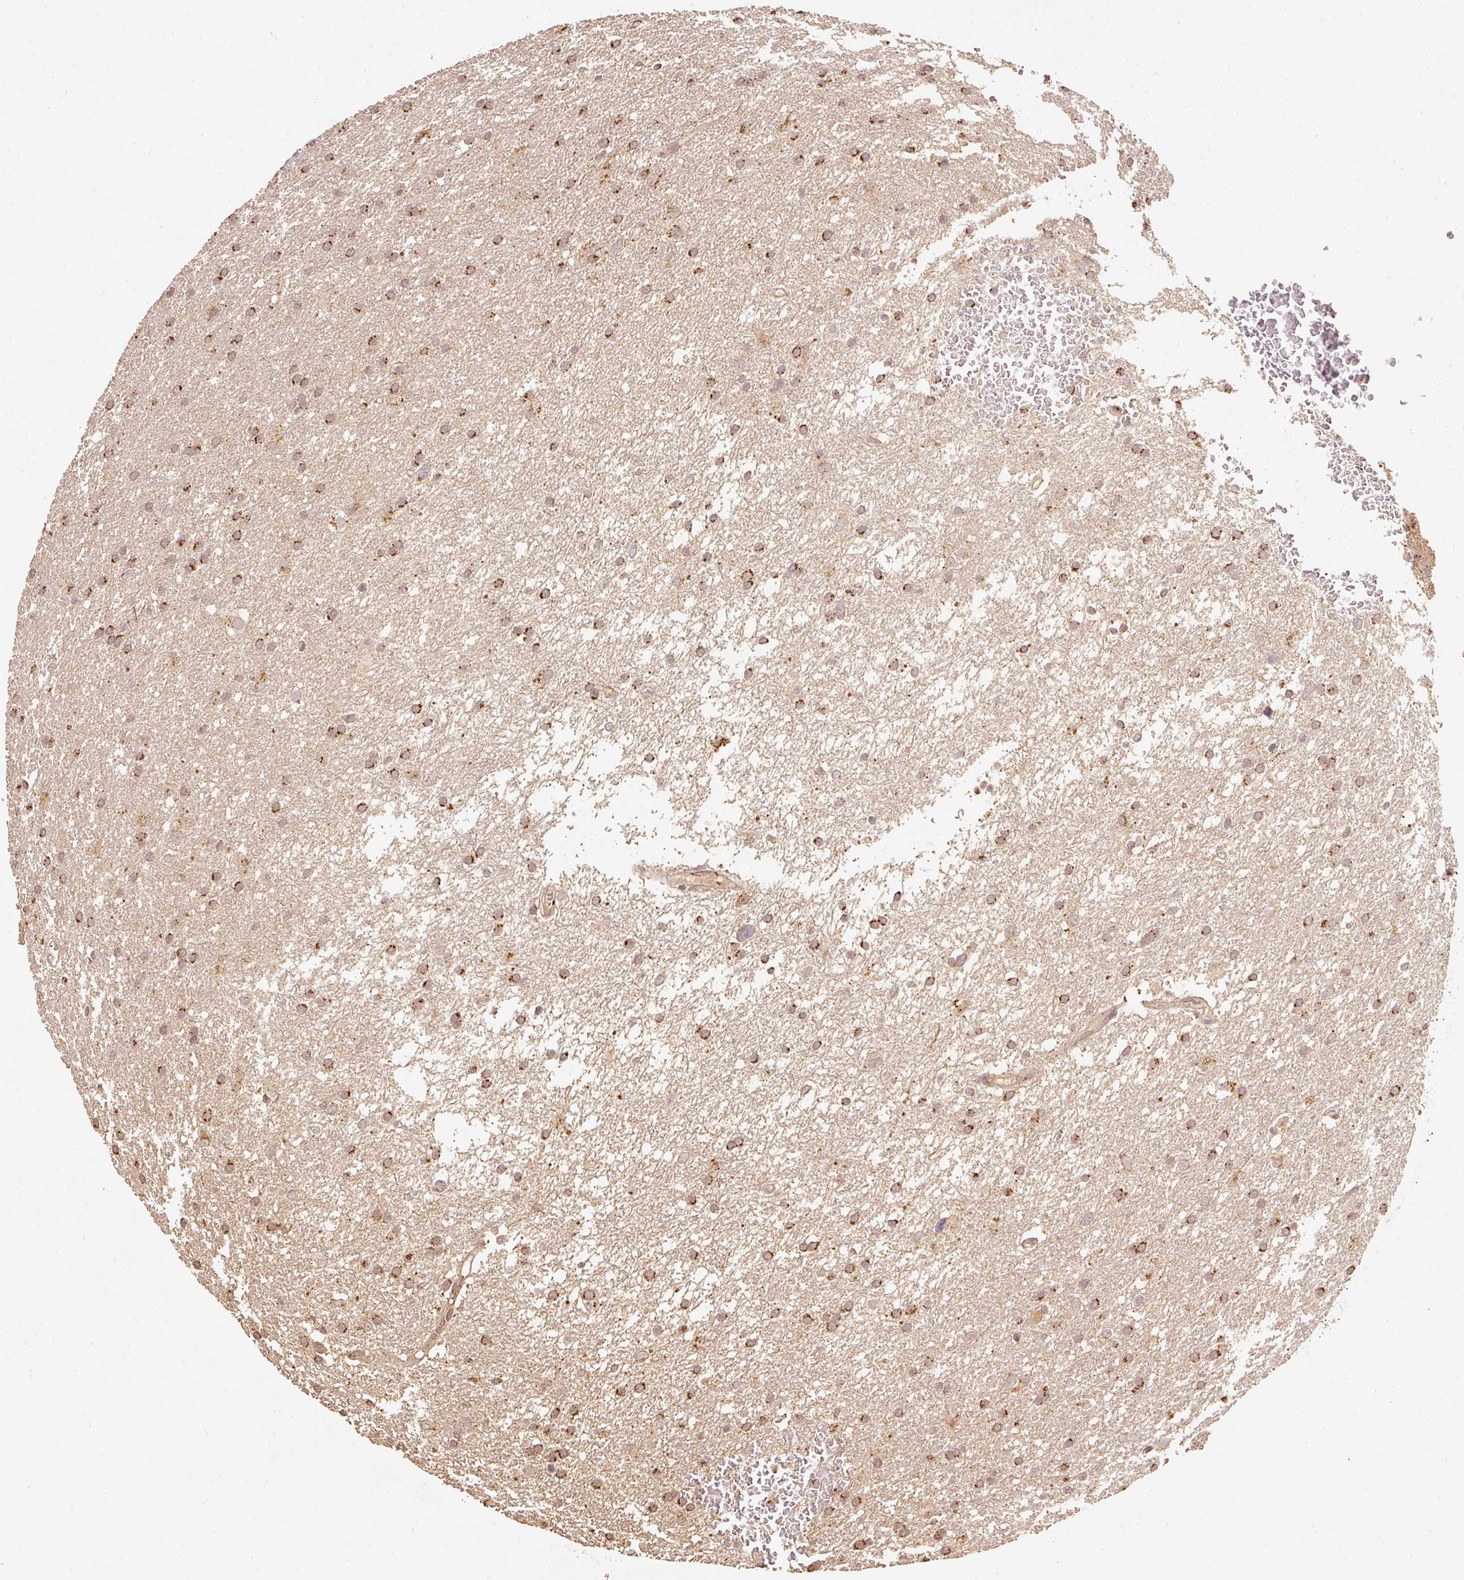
{"staining": {"intensity": "strong", "quantity": ">75%", "location": "cytoplasmic/membranous"}, "tissue": "glioma", "cell_type": "Tumor cells", "image_type": "cancer", "snomed": [{"axis": "morphology", "description": "Glioma, malignant, High grade"}, {"axis": "topography", "description": "Cerebral cortex"}], "caption": "Human glioma stained for a protein (brown) reveals strong cytoplasmic/membranous positive staining in about >75% of tumor cells.", "gene": "FUT8", "patient": {"sex": "female", "age": 36}}